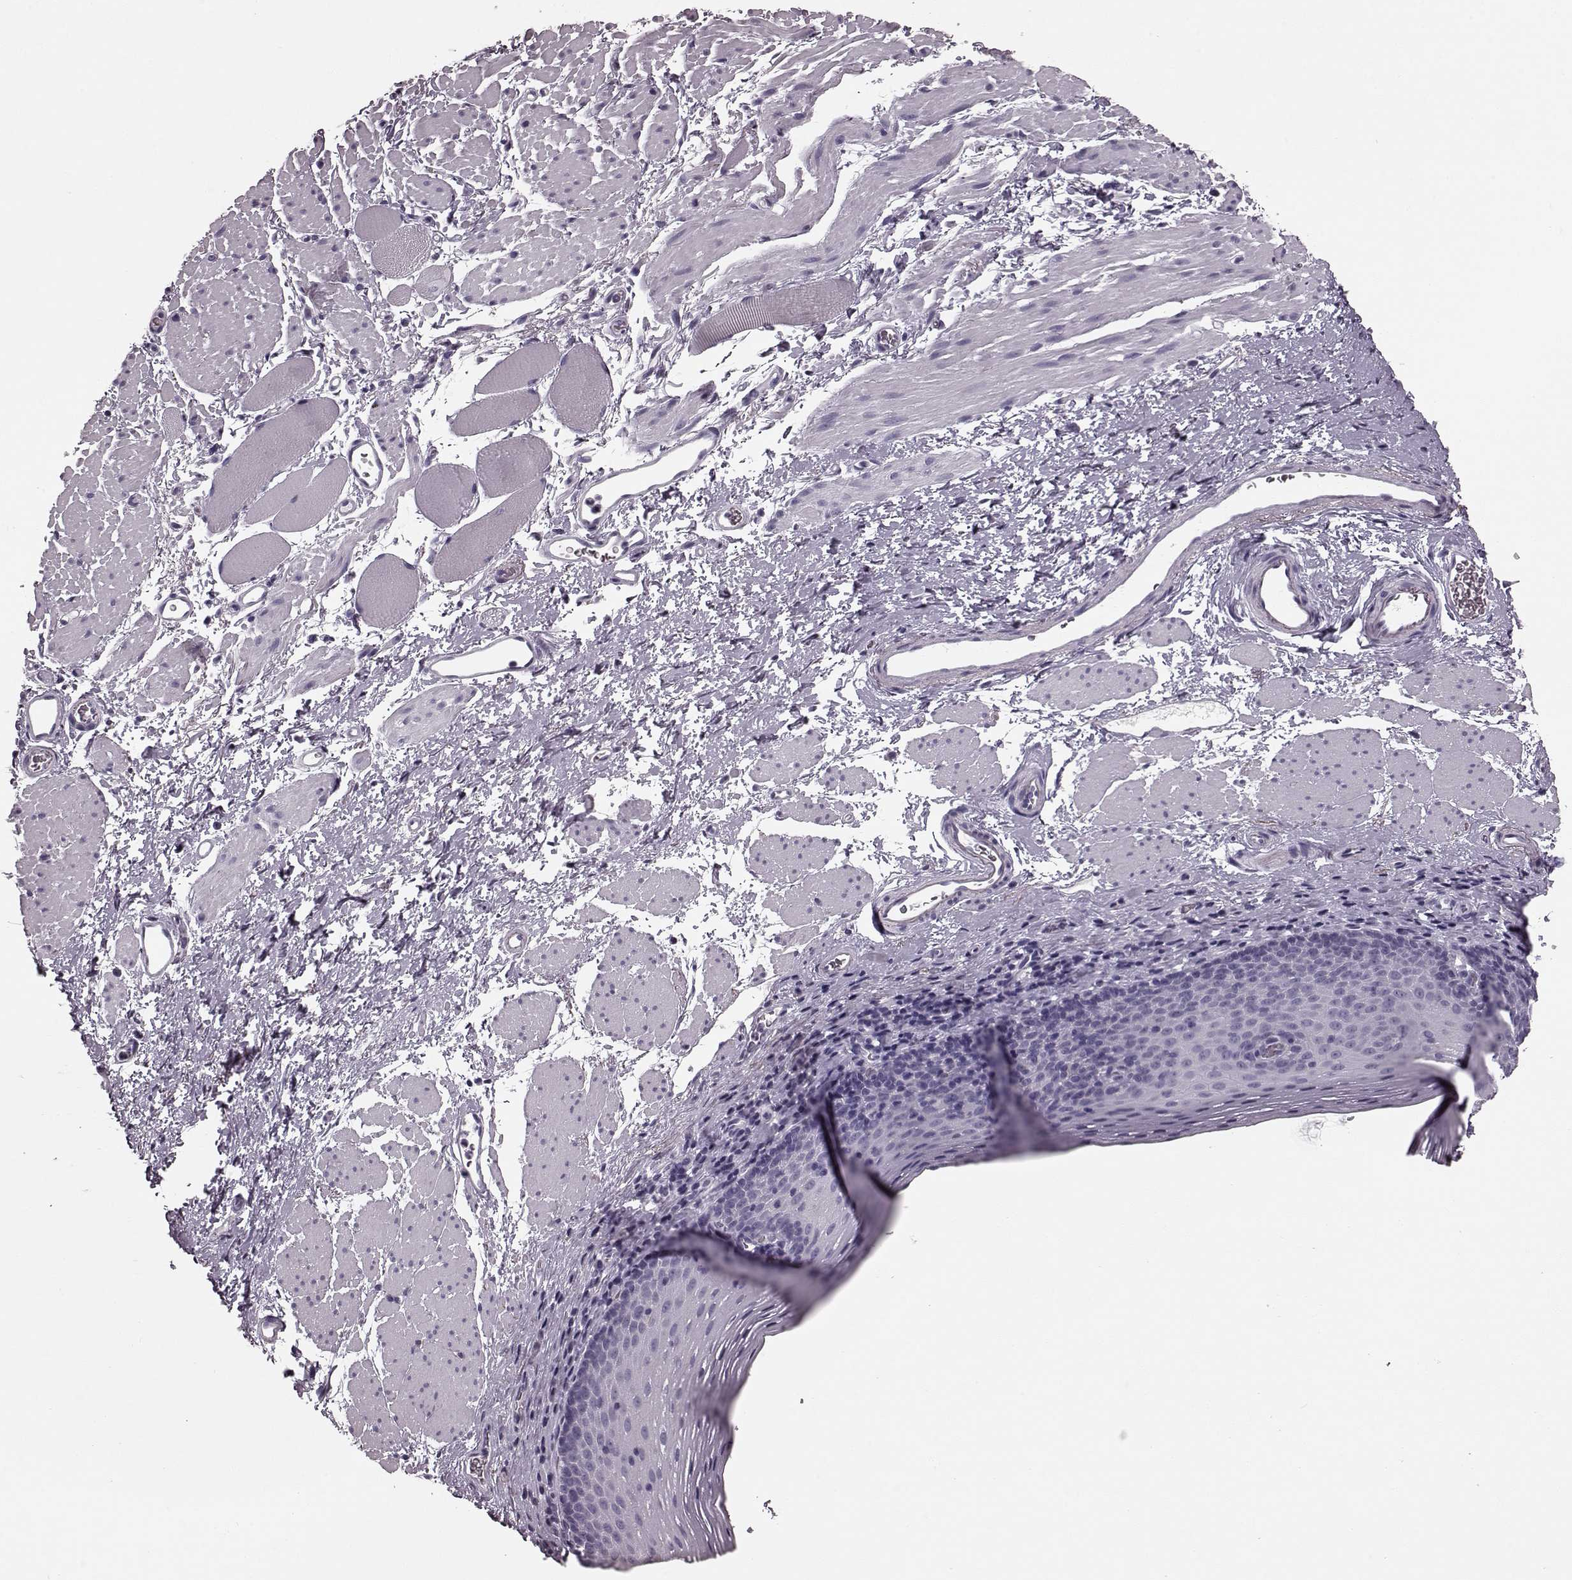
{"staining": {"intensity": "negative", "quantity": "none", "location": "none"}, "tissue": "esophagus", "cell_type": "Squamous epithelial cells", "image_type": "normal", "snomed": [{"axis": "morphology", "description": "Normal tissue, NOS"}, {"axis": "topography", "description": "Esophagus"}], "caption": "High magnification brightfield microscopy of unremarkable esophagus stained with DAB (3,3'-diaminobenzidine) (brown) and counterstained with hematoxylin (blue): squamous epithelial cells show no significant positivity. The staining is performed using DAB brown chromogen with nuclei counter-stained in using hematoxylin.", "gene": "CST7", "patient": {"sex": "female", "age": 68}}